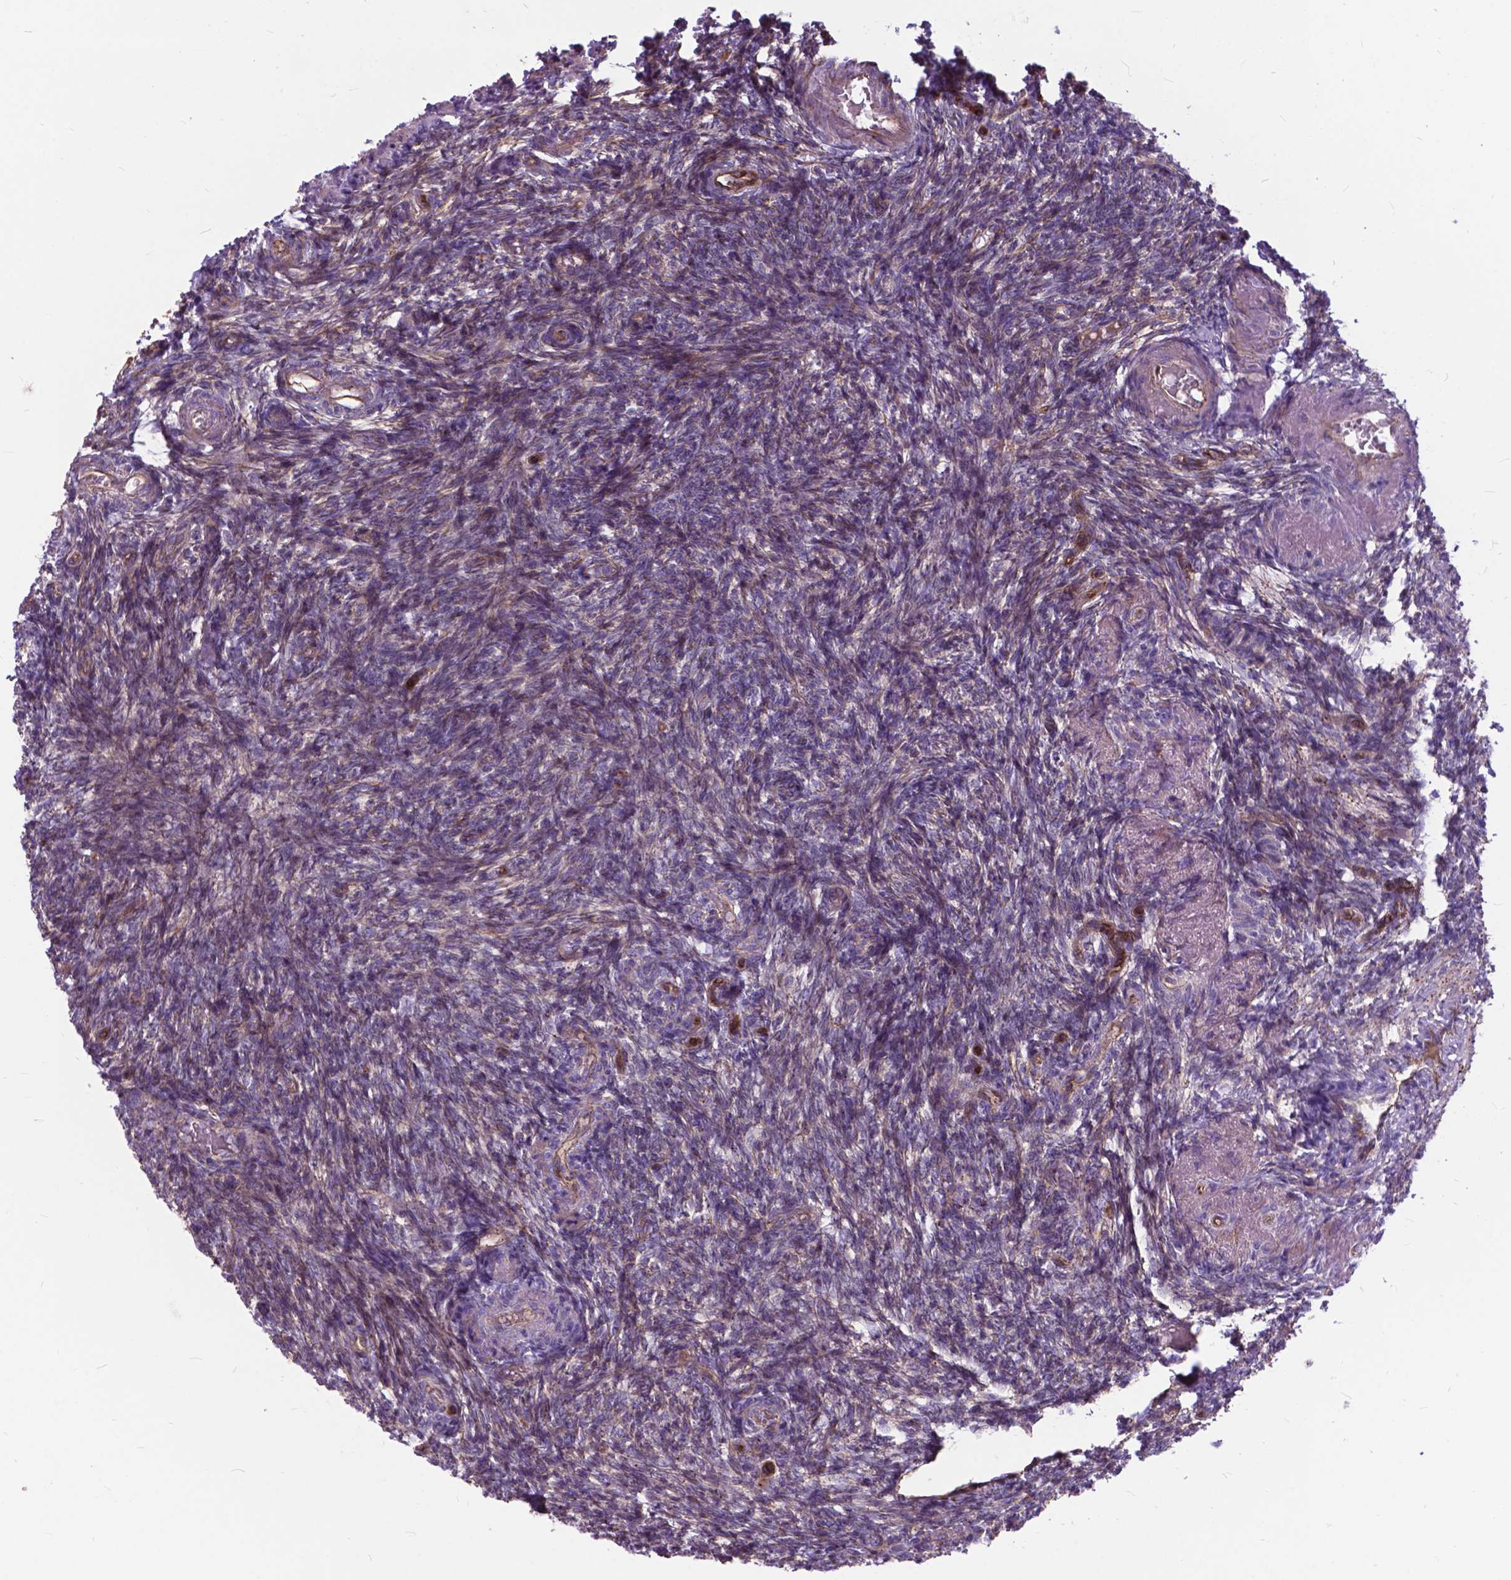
{"staining": {"intensity": "weak", "quantity": "25%-75%", "location": "cytoplasmic/membranous"}, "tissue": "ovary", "cell_type": "Ovarian stroma cells", "image_type": "normal", "snomed": [{"axis": "morphology", "description": "Normal tissue, NOS"}, {"axis": "topography", "description": "Ovary"}], "caption": "This photomicrograph exhibits immunohistochemistry staining of unremarkable human ovary, with low weak cytoplasmic/membranous expression in approximately 25%-75% of ovarian stroma cells.", "gene": "FLT4", "patient": {"sex": "female", "age": 39}}